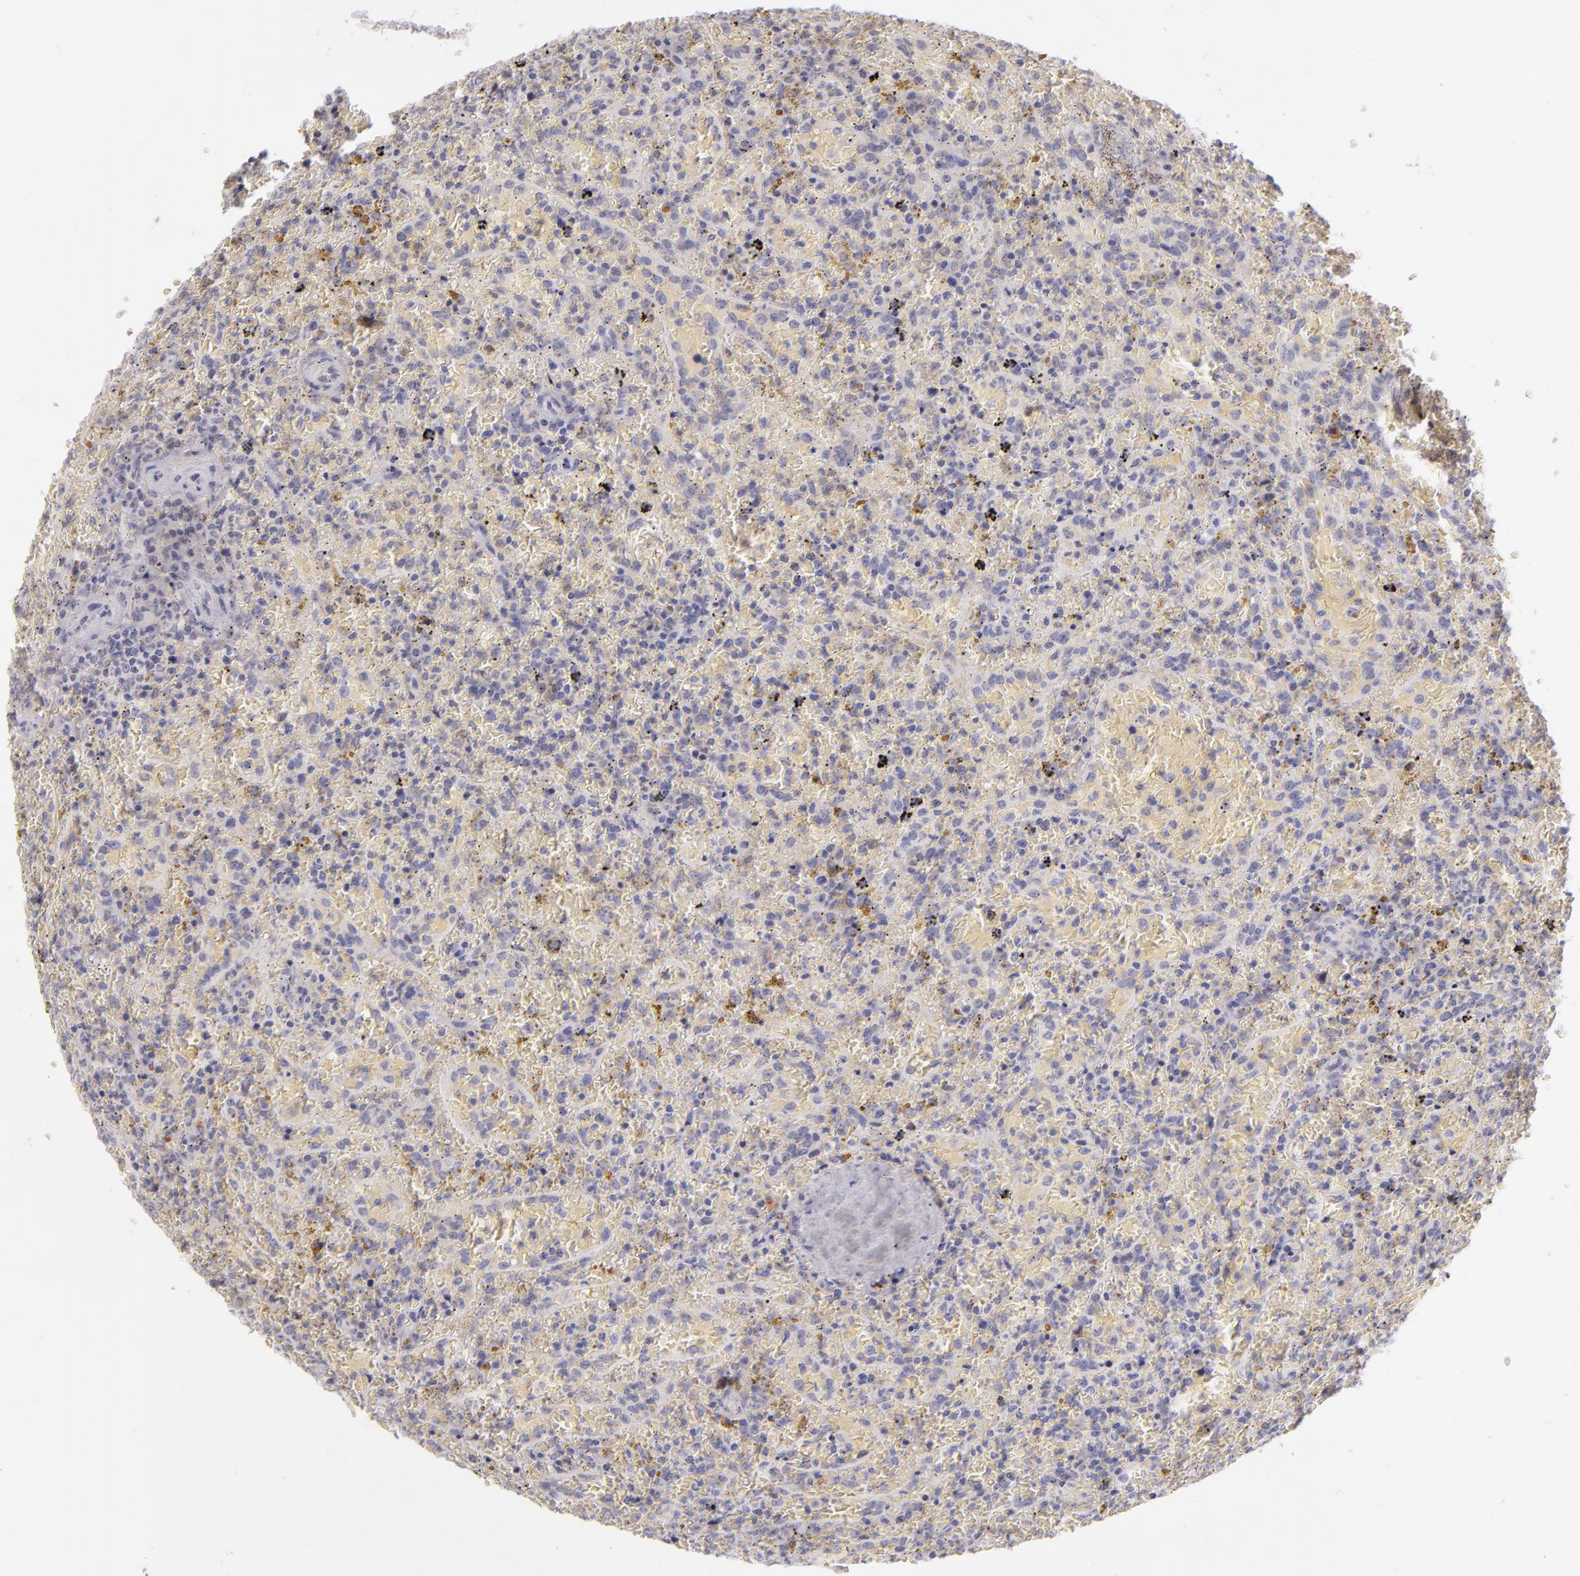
{"staining": {"intensity": "negative", "quantity": "none", "location": "none"}, "tissue": "lymphoma", "cell_type": "Tumor cells", "image_type": "cancer", "snomed": [{"axis": "morphology", "description": "Malignant lymphoma, non-Hodgkin's type, High grade"}, {"axis": "topography", "description": "Spleen"}, {"axis": "topography", "description": "Lymph node"}], "caption": "Immunohistochemistry (IHC) micrograph of human malignant lymphoma, non-Hodgkin's type (high-grade) stained for a protein (brown), which demonstrates no staining in tumor cells.", "gene": "CD40", "patient": {"sex": "female", "age": 70}}